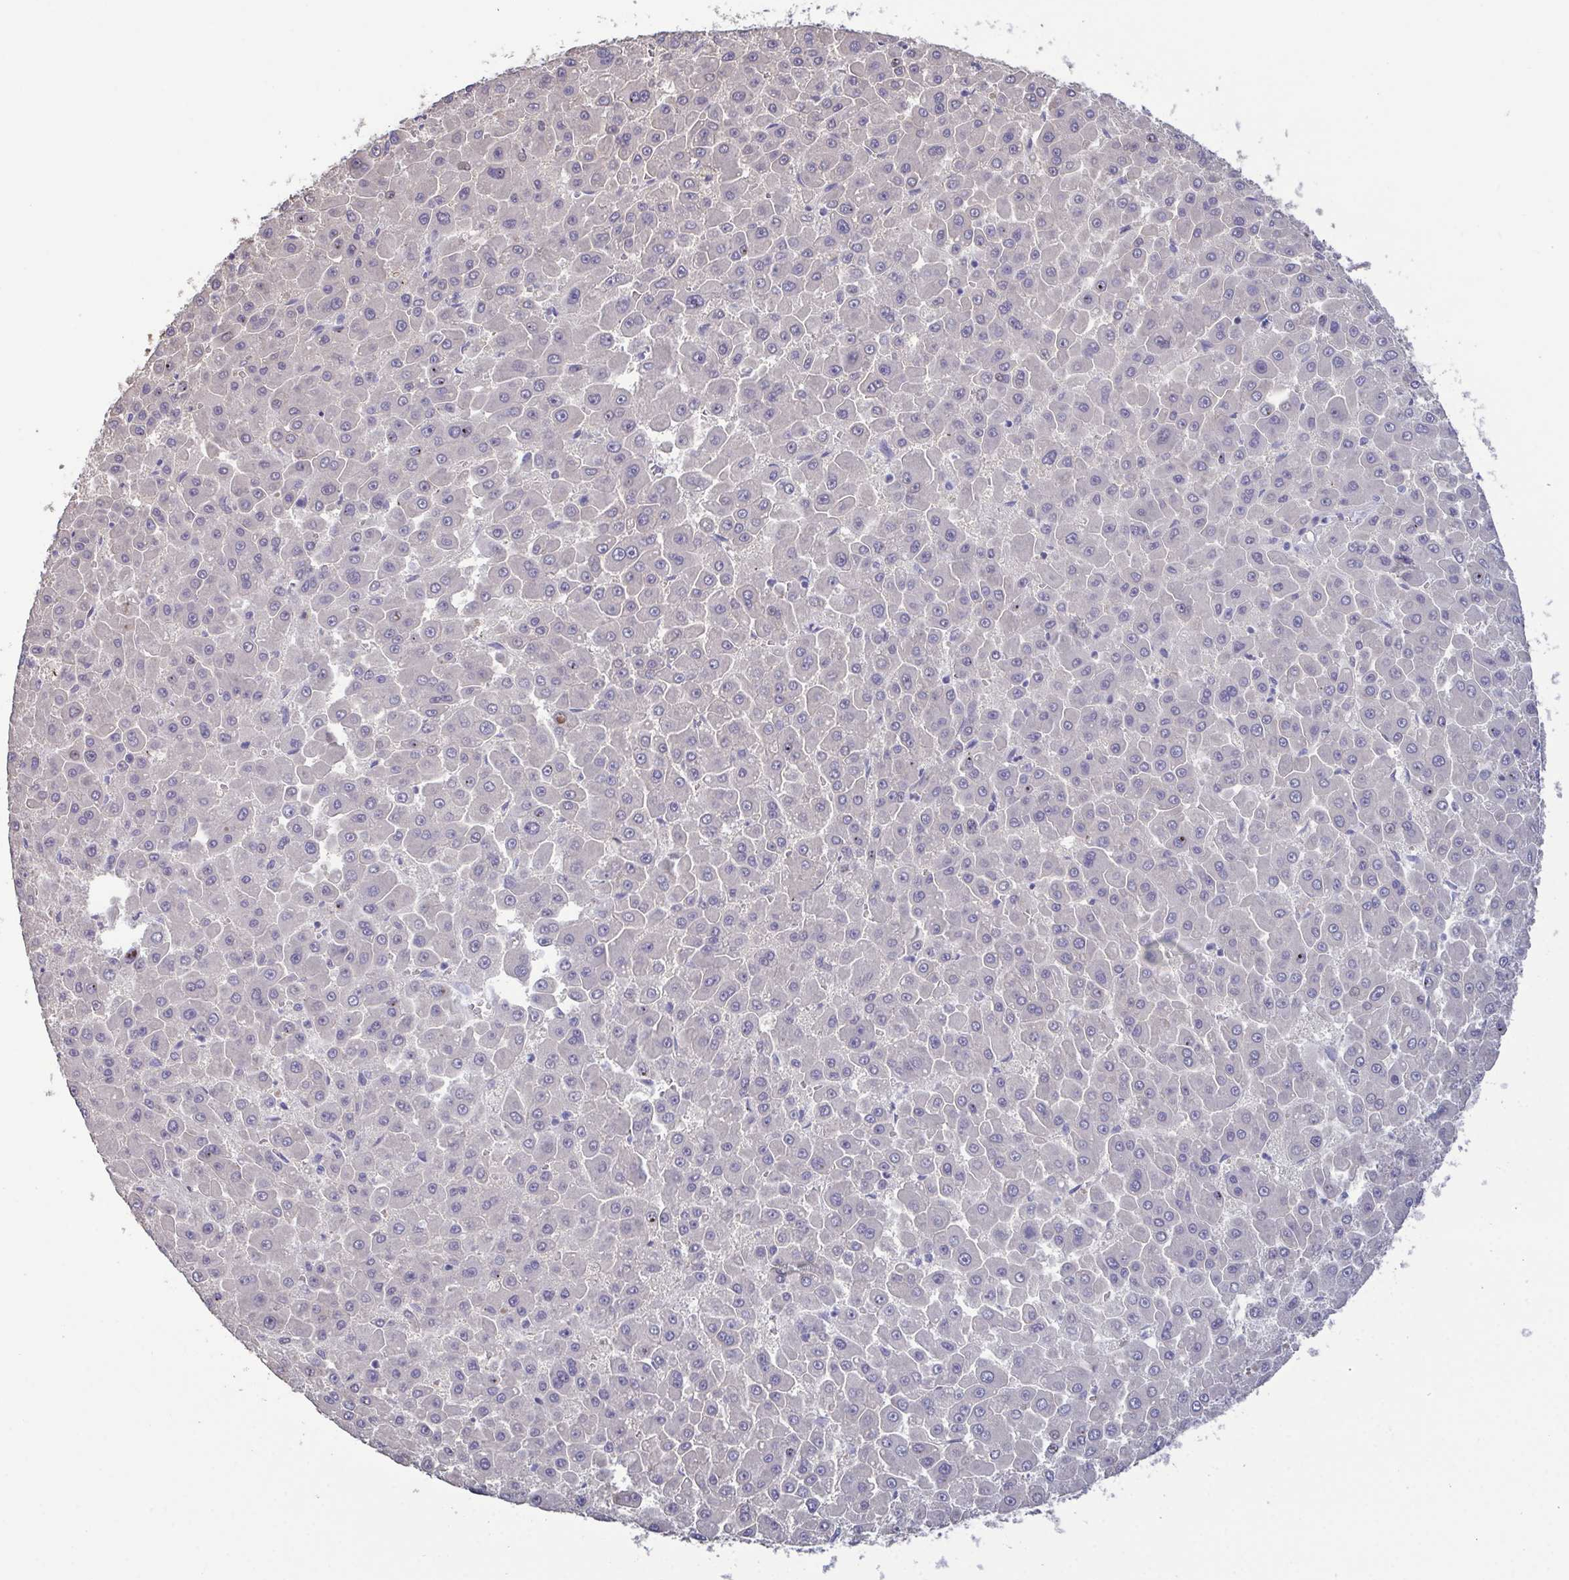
{"staining": {"intensity": "negative", "quantity": "none", "location": "none"}, "tissue": "liver cancer", "cell_type": "Tumor cells", "image_type": "cancer", "snomed": [{"axis": "morphology", "description": "Carcinoma, Hepatocellular, NOS"}, {"axis": "topography", "description": "Liver"}], "caption": "Micrograph shows no protein staining in tumor cells of liver cancer (hepatocellular carcinoma) tissue.", "gene": "GLDC", "patient": {"sex": "male", "age": 78}}